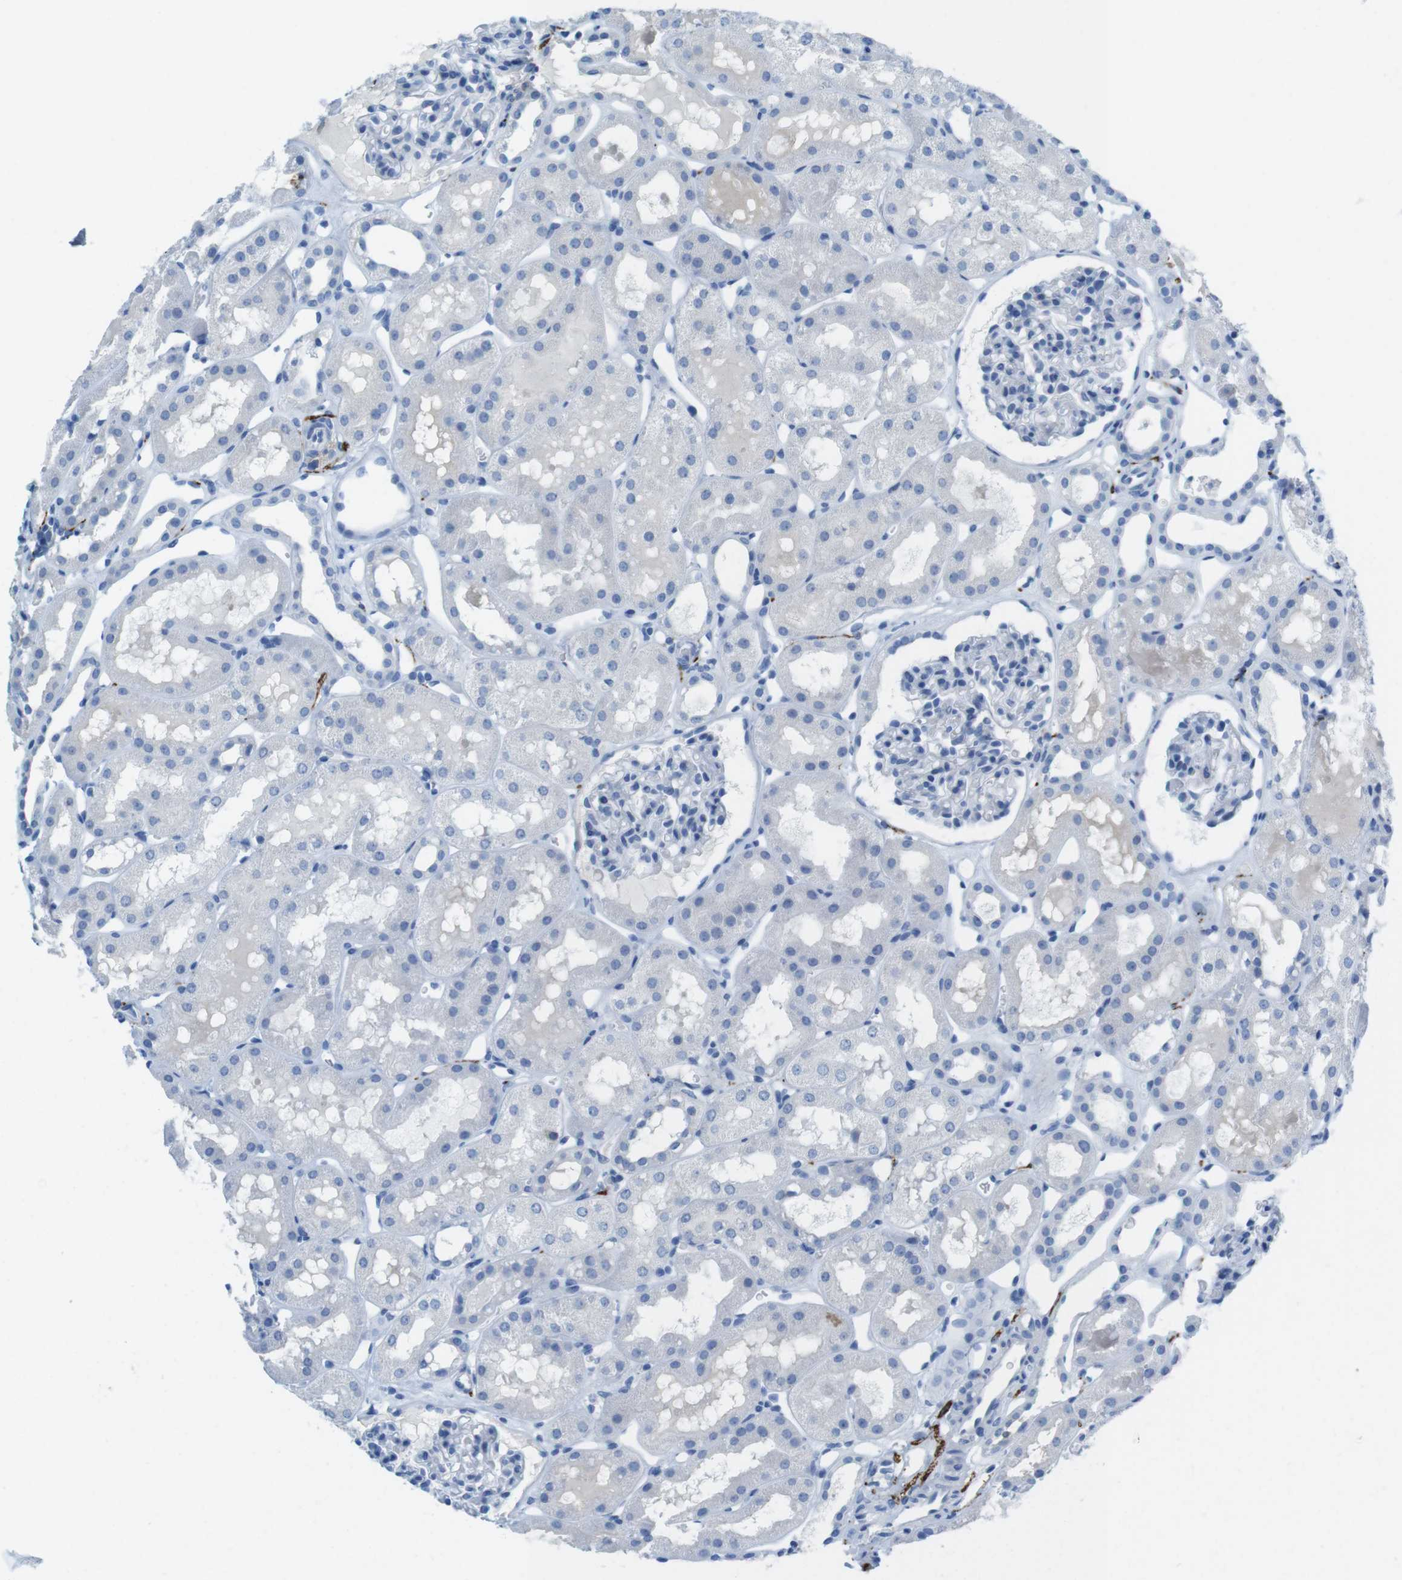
{"staining": {"intensity": "negative", "quantity": "none", "location": "none"}, "tissue": "kidney", "cell_type": "Cells in glomeruli", "image_type": "normal", "snomed": [{"axis": "morphology", "description": "Normal tissue, NOS"}, {"axis": "topography", "description": "Kidney"}, {"axis": "topography", "description": "Urinary bladder"}], "caption": "Immunohistochemistry image of benign kidney stained for a protein (brown), which shows no staining in cells in glomeruli.", "gene": "GAP43", "patient": {"sex": "male", "age": 16}}